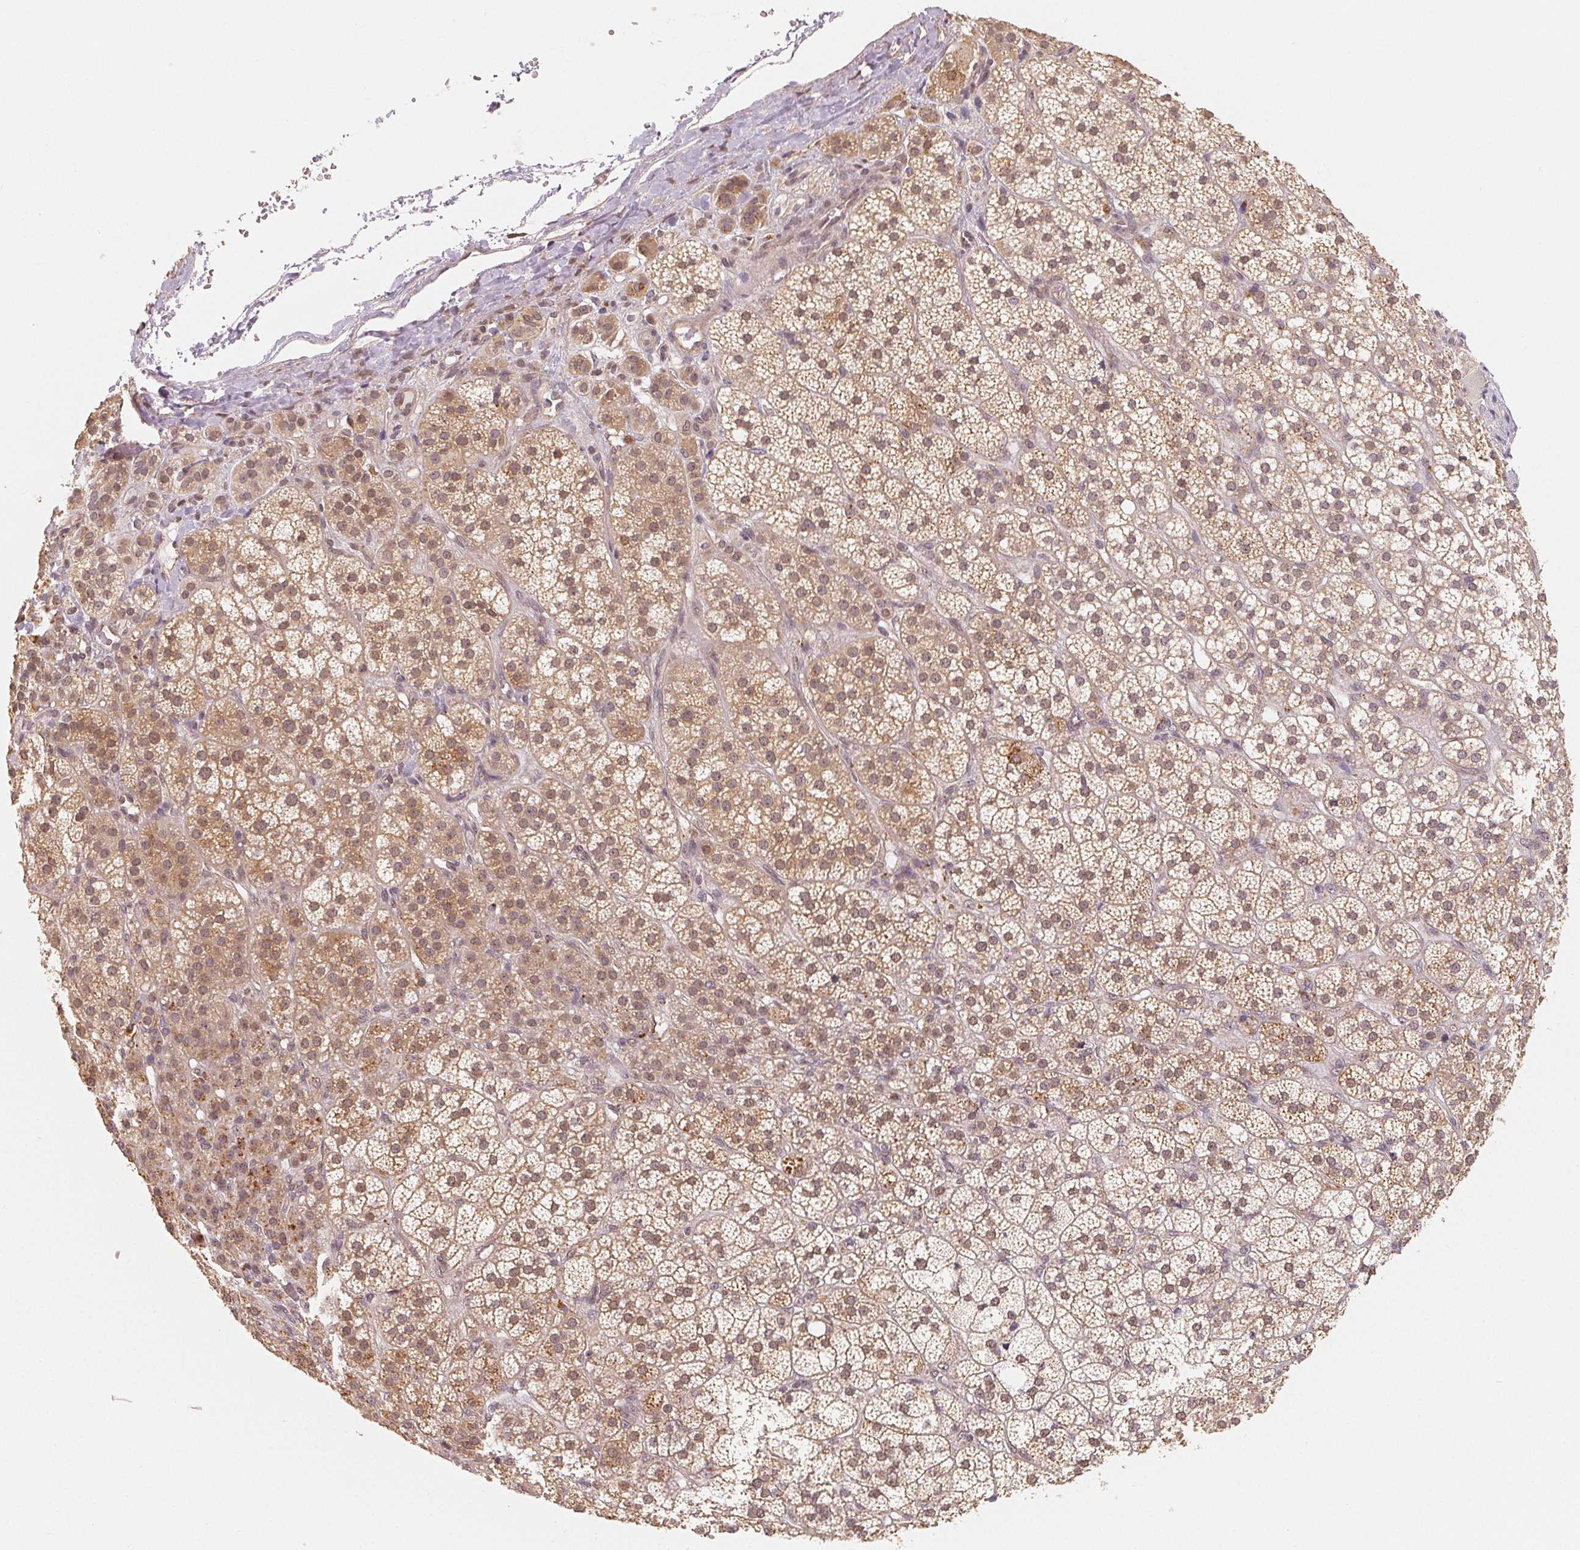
{"staining": {"intensity": "moderate", "quantity": ">75%", "location": "cytoplasmic/membranous,nuclear"}, "tissue": "adrenal gland", "cell_type": "Glandular cells", "image_type": "normal", "snomed": [{"axis": "morphology", "description": "Normal tissue, NOS"}, {"axis": "topography", "description": "Adrenal gland"}], "caption": "Glandular cells reveal moderate cytoplasmic/membranous,nuclear expression in approximately >75% of cells in unremarkable adrenal gland. (Brightfield microscopy of DAB IHC at high magnification).", "gene": "GUSB", "patient": {"sex": "female", "age": 60}}